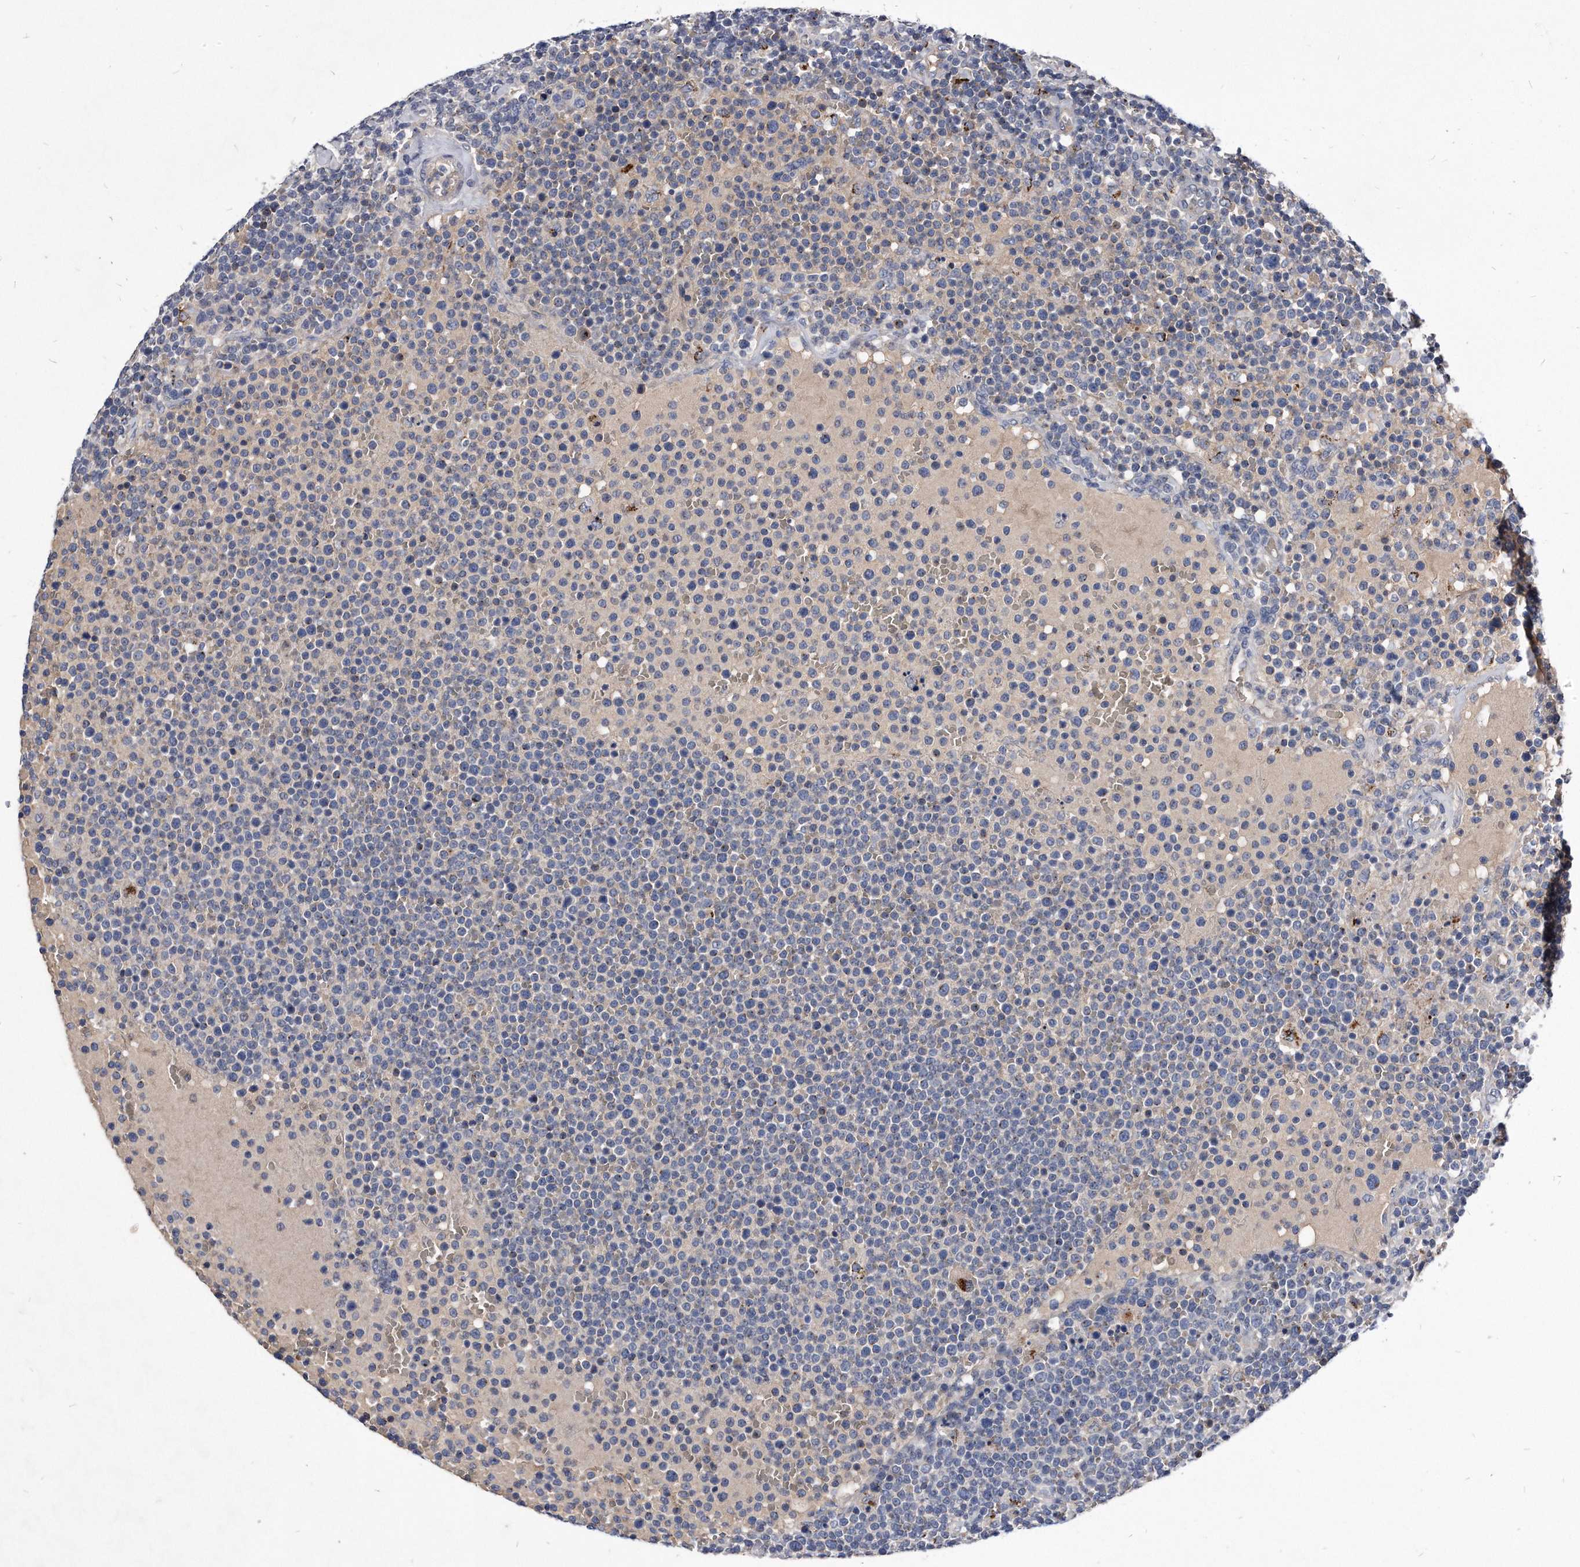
{"staining": {"intensity": "negative", "quantity": "none", "location": "none"}, "tissue": "lymphoma", "cell_type": "Tumor cells", "image_type": "cancer", "snomed": [{"axis": "morphology", "description": "Malignant lymphoma, non-Hodgkin's type, High grade"}, {"axis": "topography", "description": "Lymph node"}], "caption": "Malignant lymphoma, non-Hodgkin's type (high-grade) was stained to show a protein in brown. There is no significant staining in tumor cells.", "gene": "MGAT4A", "patient": {"sex": "male", "age": 61}}